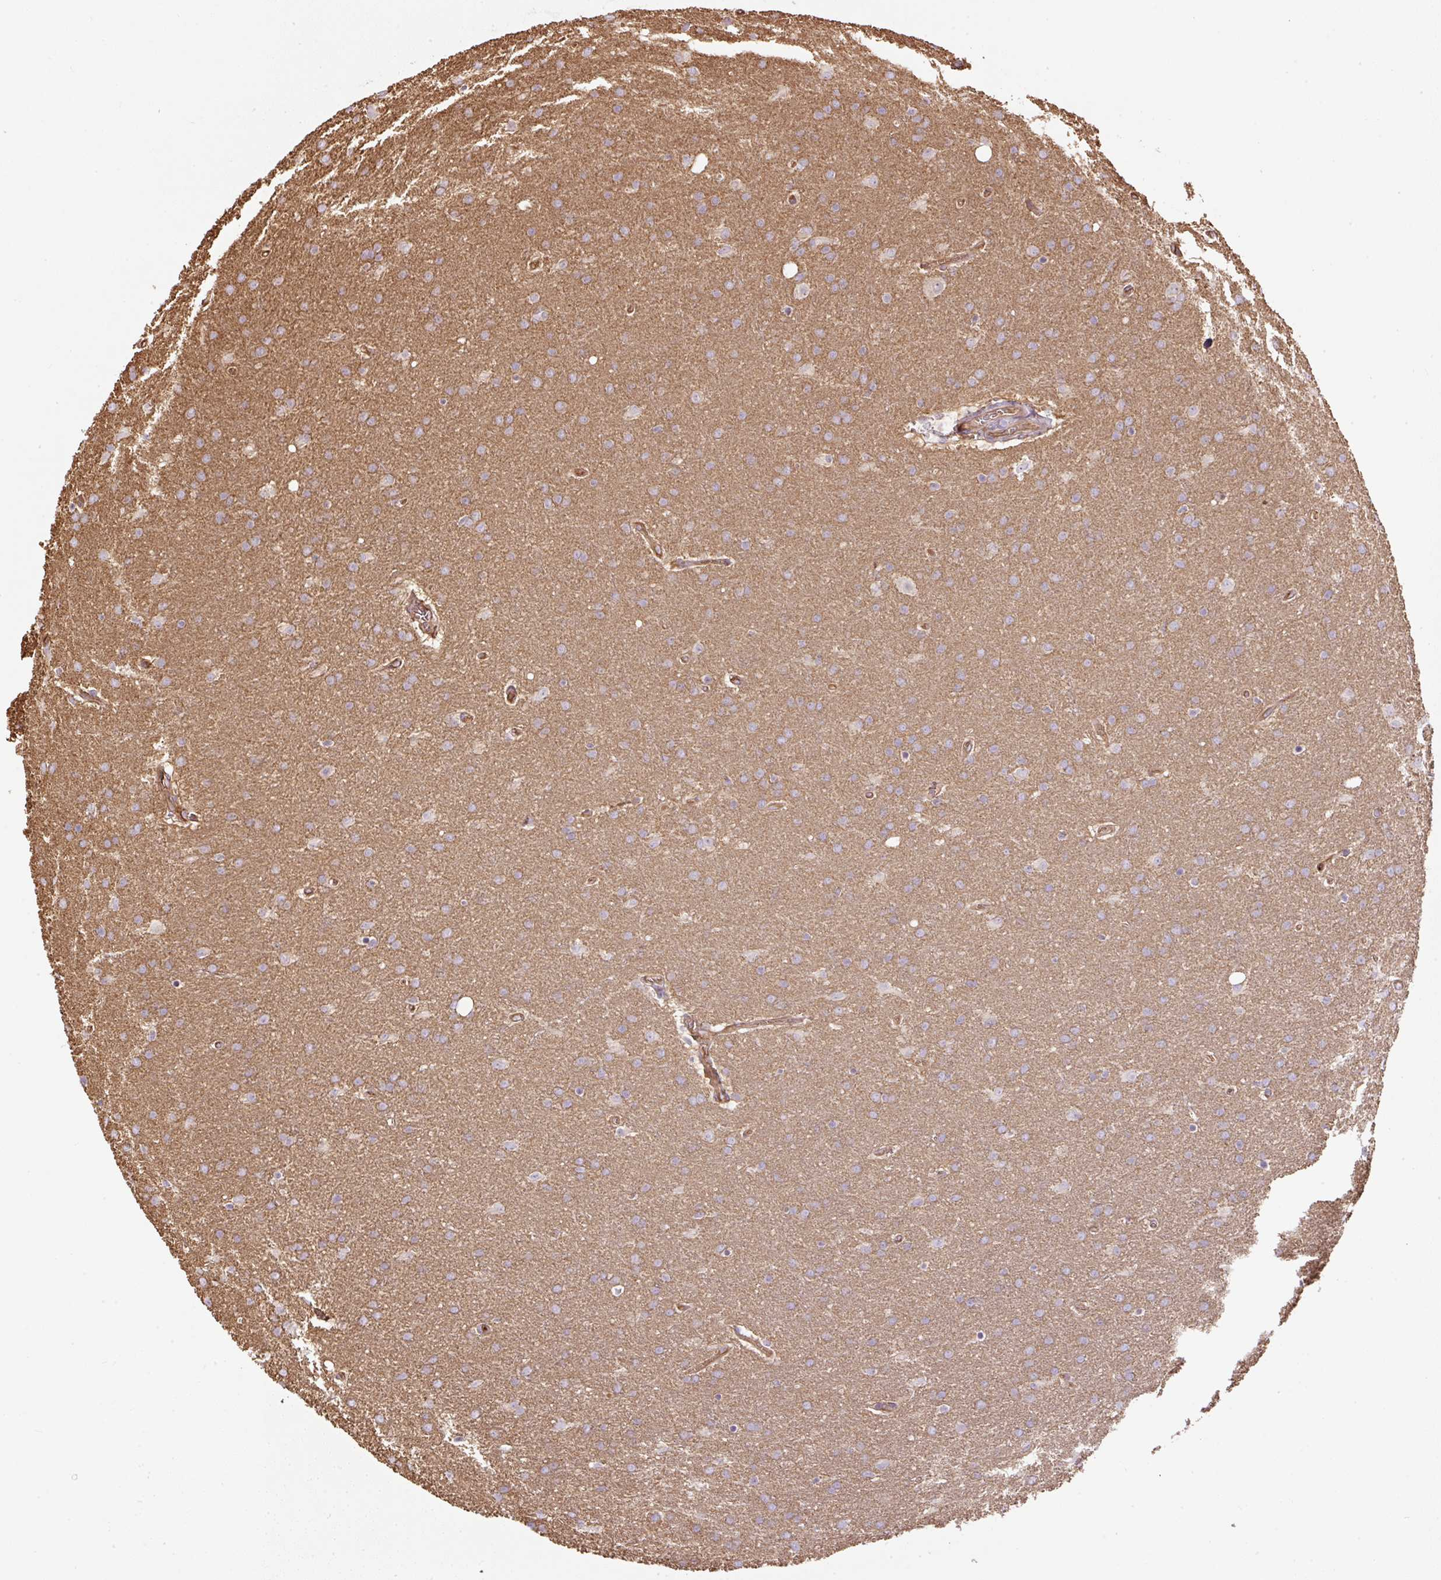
{"staining": {"intensity": "negative", "quantity": "none", "location": "none"}, "tissue": "glioma", "cell_type": "Tumor cells", "image_type": "cancer", "snomed": [{"axis": "morphology", "description": "Glioma, malignant, Low grade"}, {"axis": "topography", "description": "Brain"}], "caption": "A photomicrograph of glioma stained for a protein shows no brown staining in tumor cells.", "gene": "B3GALT5", "patient": {"sex": "female", "age": 32}}